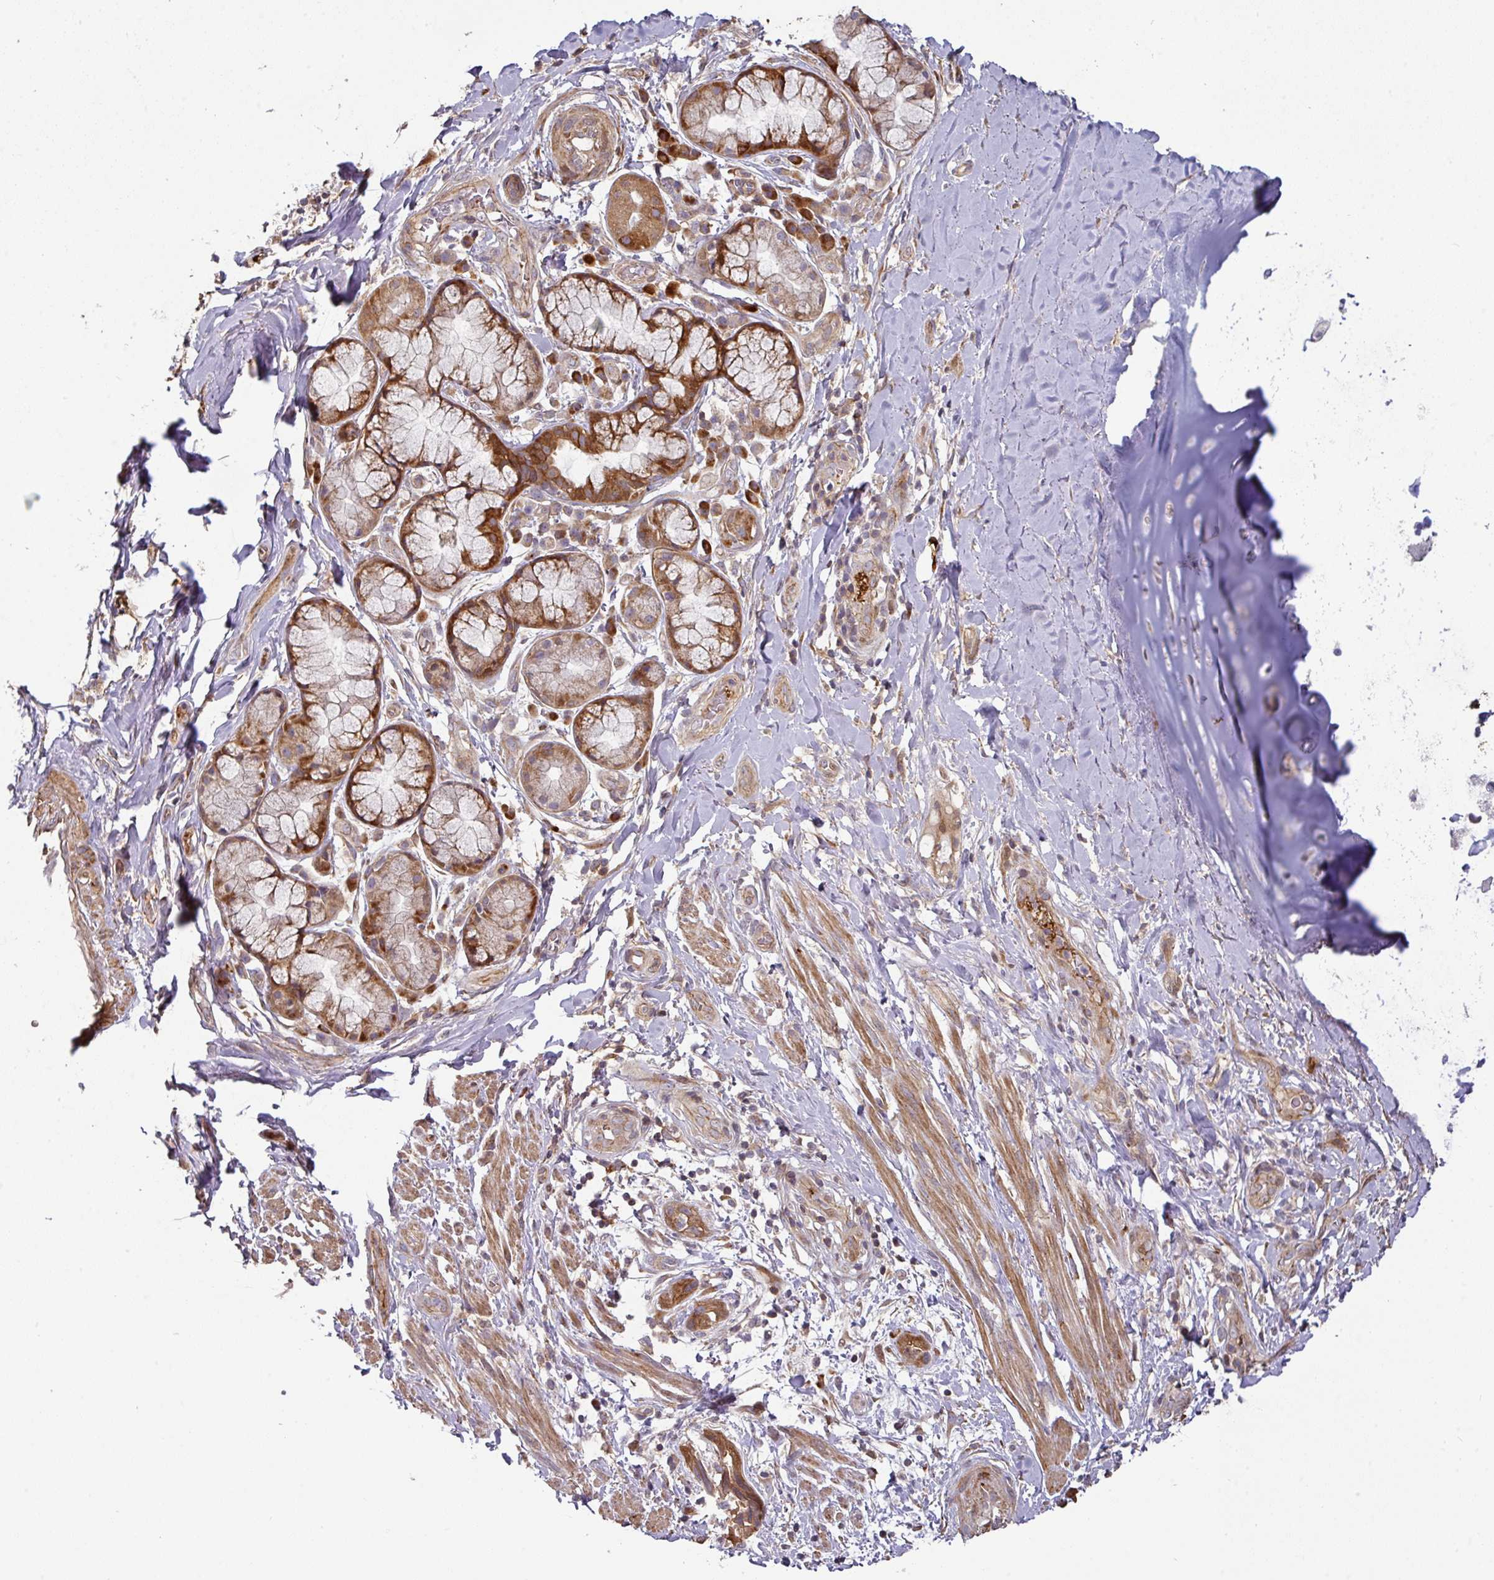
{"staining": {"intensity": "weak", "quantity": "<25%", "location": "cytoplasmic/membranous"}, "tissue": "soft tissue", "cell_type": "Chondrocytes", "image_type": "normal", "snomed": [{"axis": "morphology", "description": "Normal tissue, NOS"}, {"axis": "morphology", "description": "Squamous cell carcinoma, NOS"}, {"axis": "topography", "description": "Bronchus"}, {"axis": "topography", "description": "Lung"}], "caption": "Immunohistochemistry of benign human soft tissue shows no staining in chondrocytes.", "gene": "CASP2", "patient": {"sex": "female", "age": 70}}